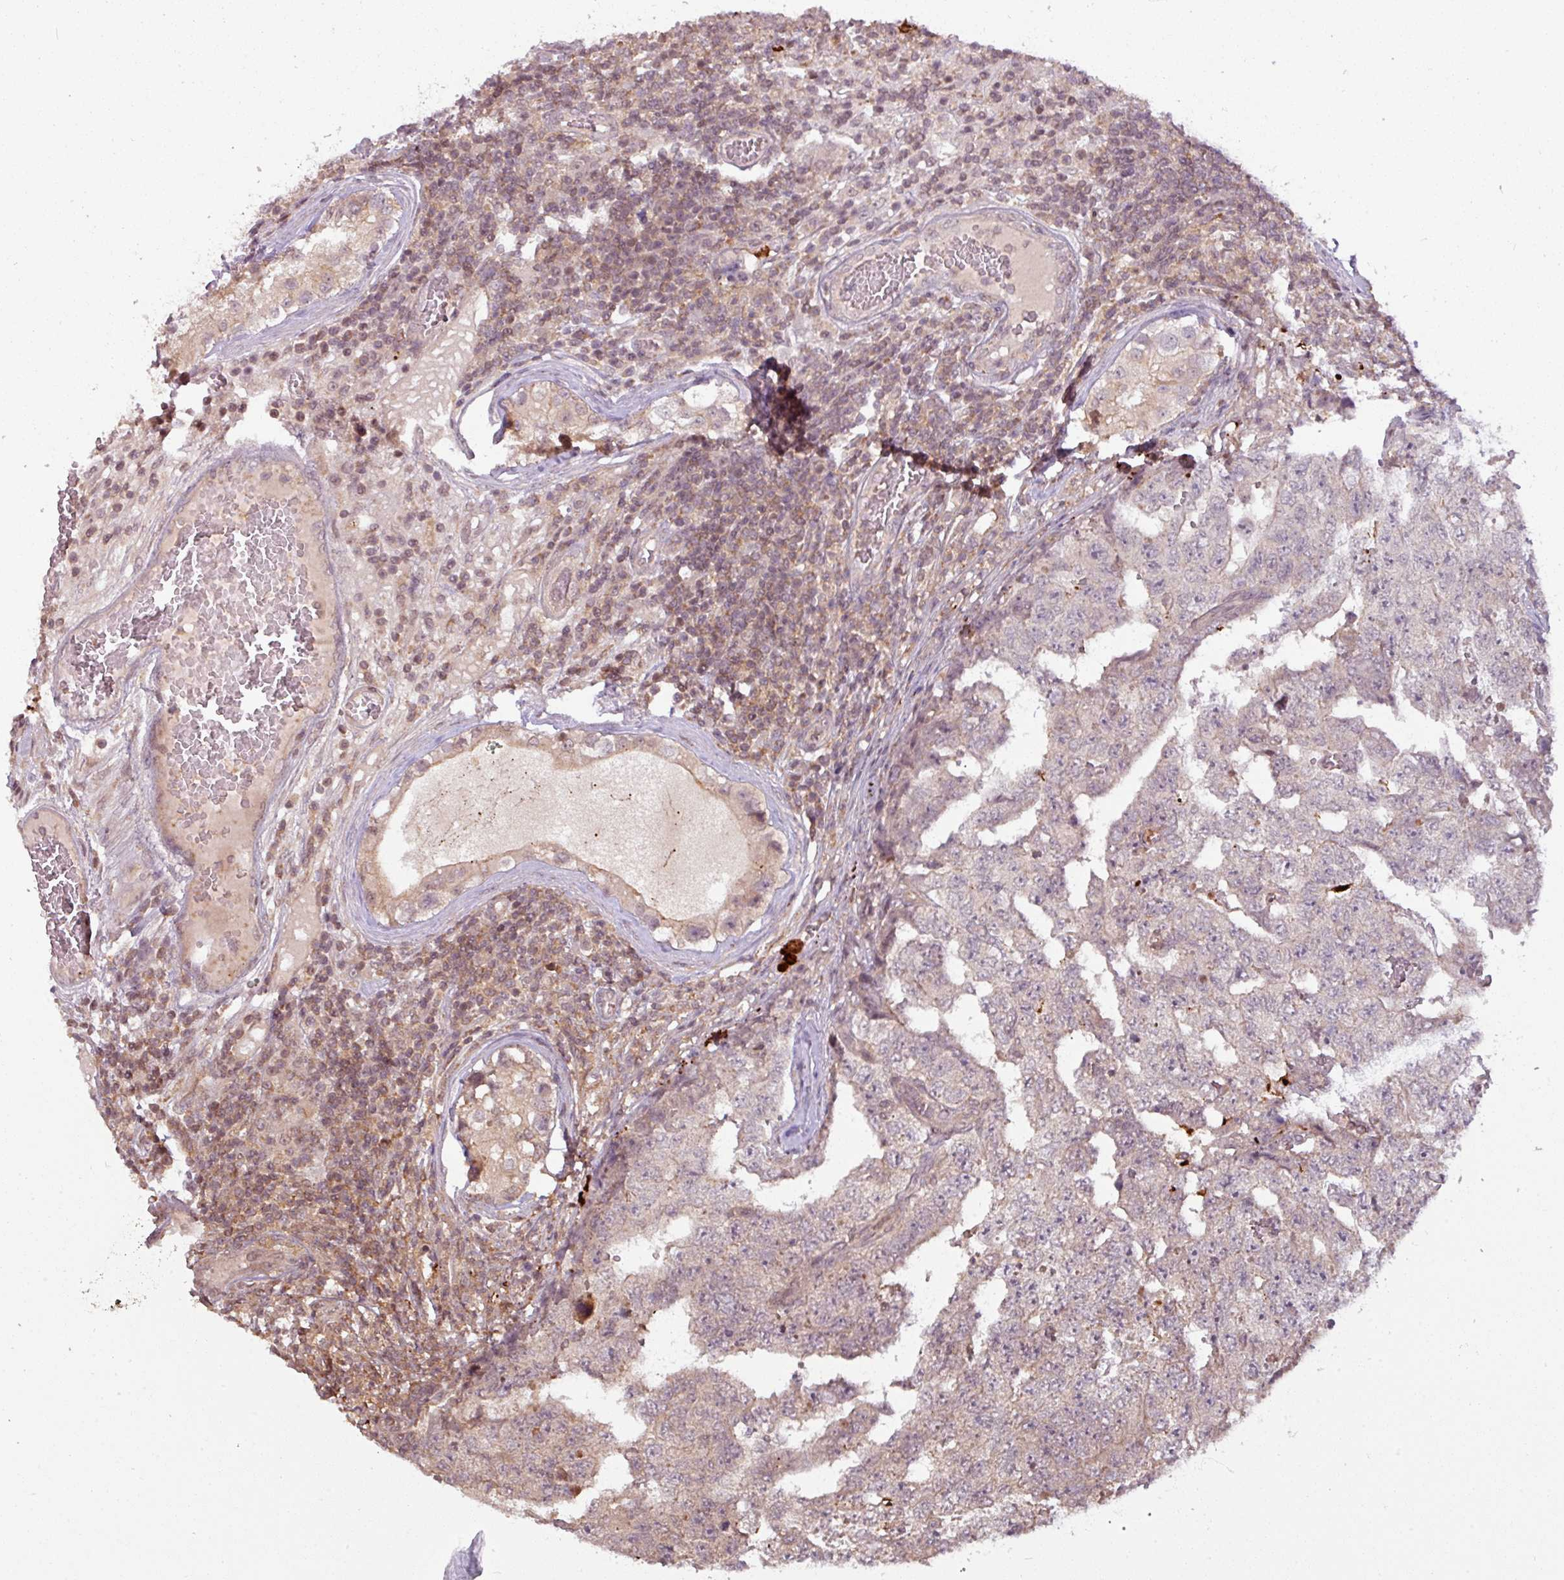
{"staining": {"intensity": "weak", "quantity": "<25%", "location": "cytoplasmic/membranous"}, "tissue": "testis cancer", "cell_type": "Tumor cells", "image_type": "cancer", "snomed": [{"axis": "morphology", "description": "Carcinoma, Embryonal, NOS"}, {"axis": "topography", "description": "Testis"}], "caption": "Immunohistochemistry (IHC) image of neoplastic tissue: human testis cancer stained with DAB (3,3'-diaminobenzidine) demonstrates no significant protein expression in tumor cells.", "gene": "TUSC3", "patient": {"sex": "male", "age": 25}}